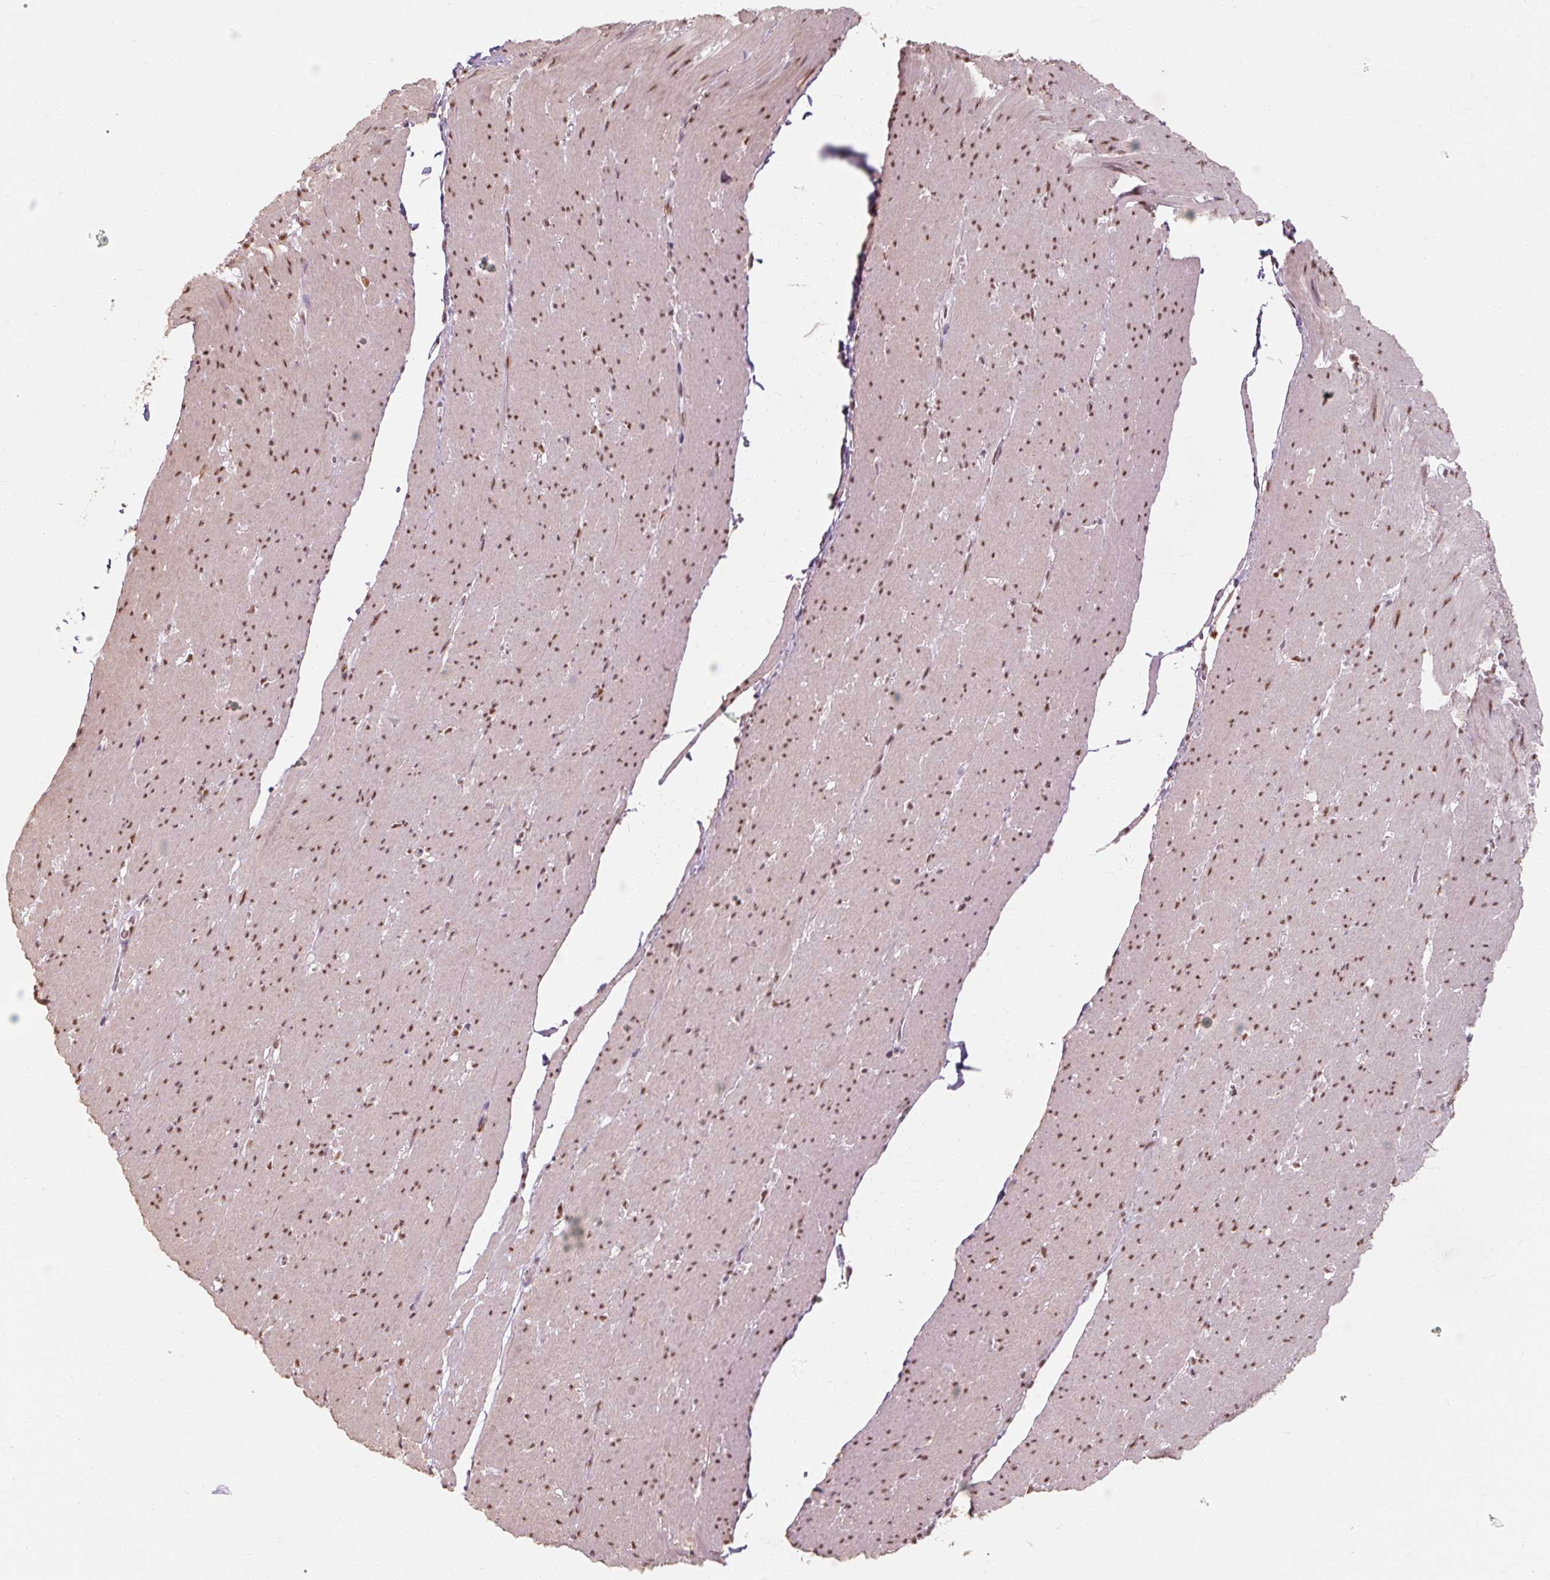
{"staining": {"intensity": "moderate", "quantity": "25%-75%", "location": "nuclear"}, "tissue": "smooth muscle", "cell_type": "Smooth muscle cells", "image_type": "normal", "snomed": [{"axis": "morphology", "description": "Normal tissue, NOS"}, {"axis": "topography", "description": "Smooth muscle"}, {"axis": "topography", "description": "Rectum"}], "caption": "Smooth muscle cells demonstrate medium levels of moderate nuclear expression in approximately 25%-75% of cells in normal smooth muscle. The staining was performed using DAB (3,3'-diaminobenzidine), with brown indicating positive protein expression. Nuclei are stained blue with hematoxylin.", "gene": "ENSG00000291316", "patient": {"sex": "male", "age": 53}}